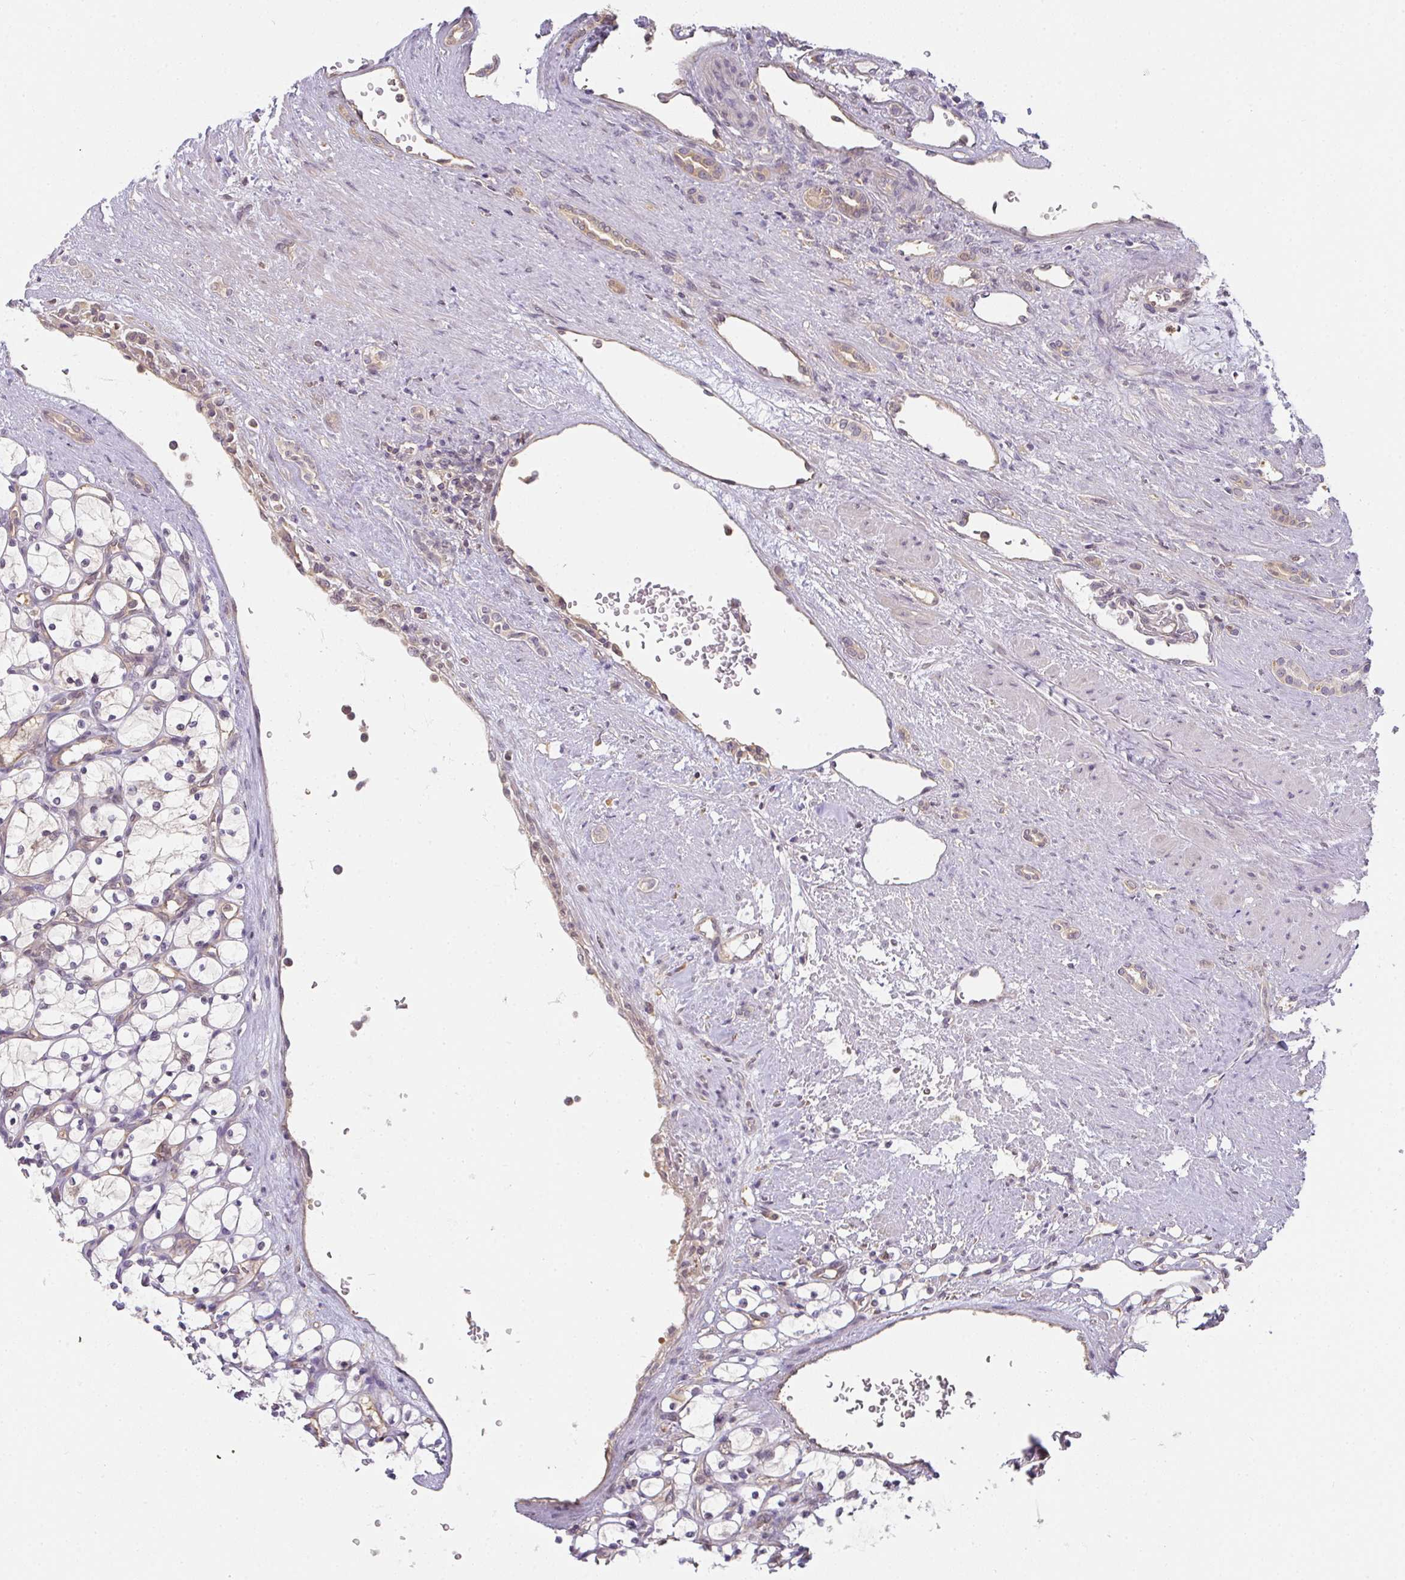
{"staining": {"intensity": "negative", "quantity": "none", "location": "none"}, "tissue": "renal cancer", "cell_type": "Tumor cells", "image_type": "cancer", "snomed": [{"axis": "morphology", "description": "Adenocarcinoma, NOS"}, {"axis": "topography", "description": "Kidney"}], "caption": "Histopathology image shows no protein staining in tumor cells of renal cancer tissue.", "gene": "GSDMB", "patient": {"sex": "female", "age": 69}}